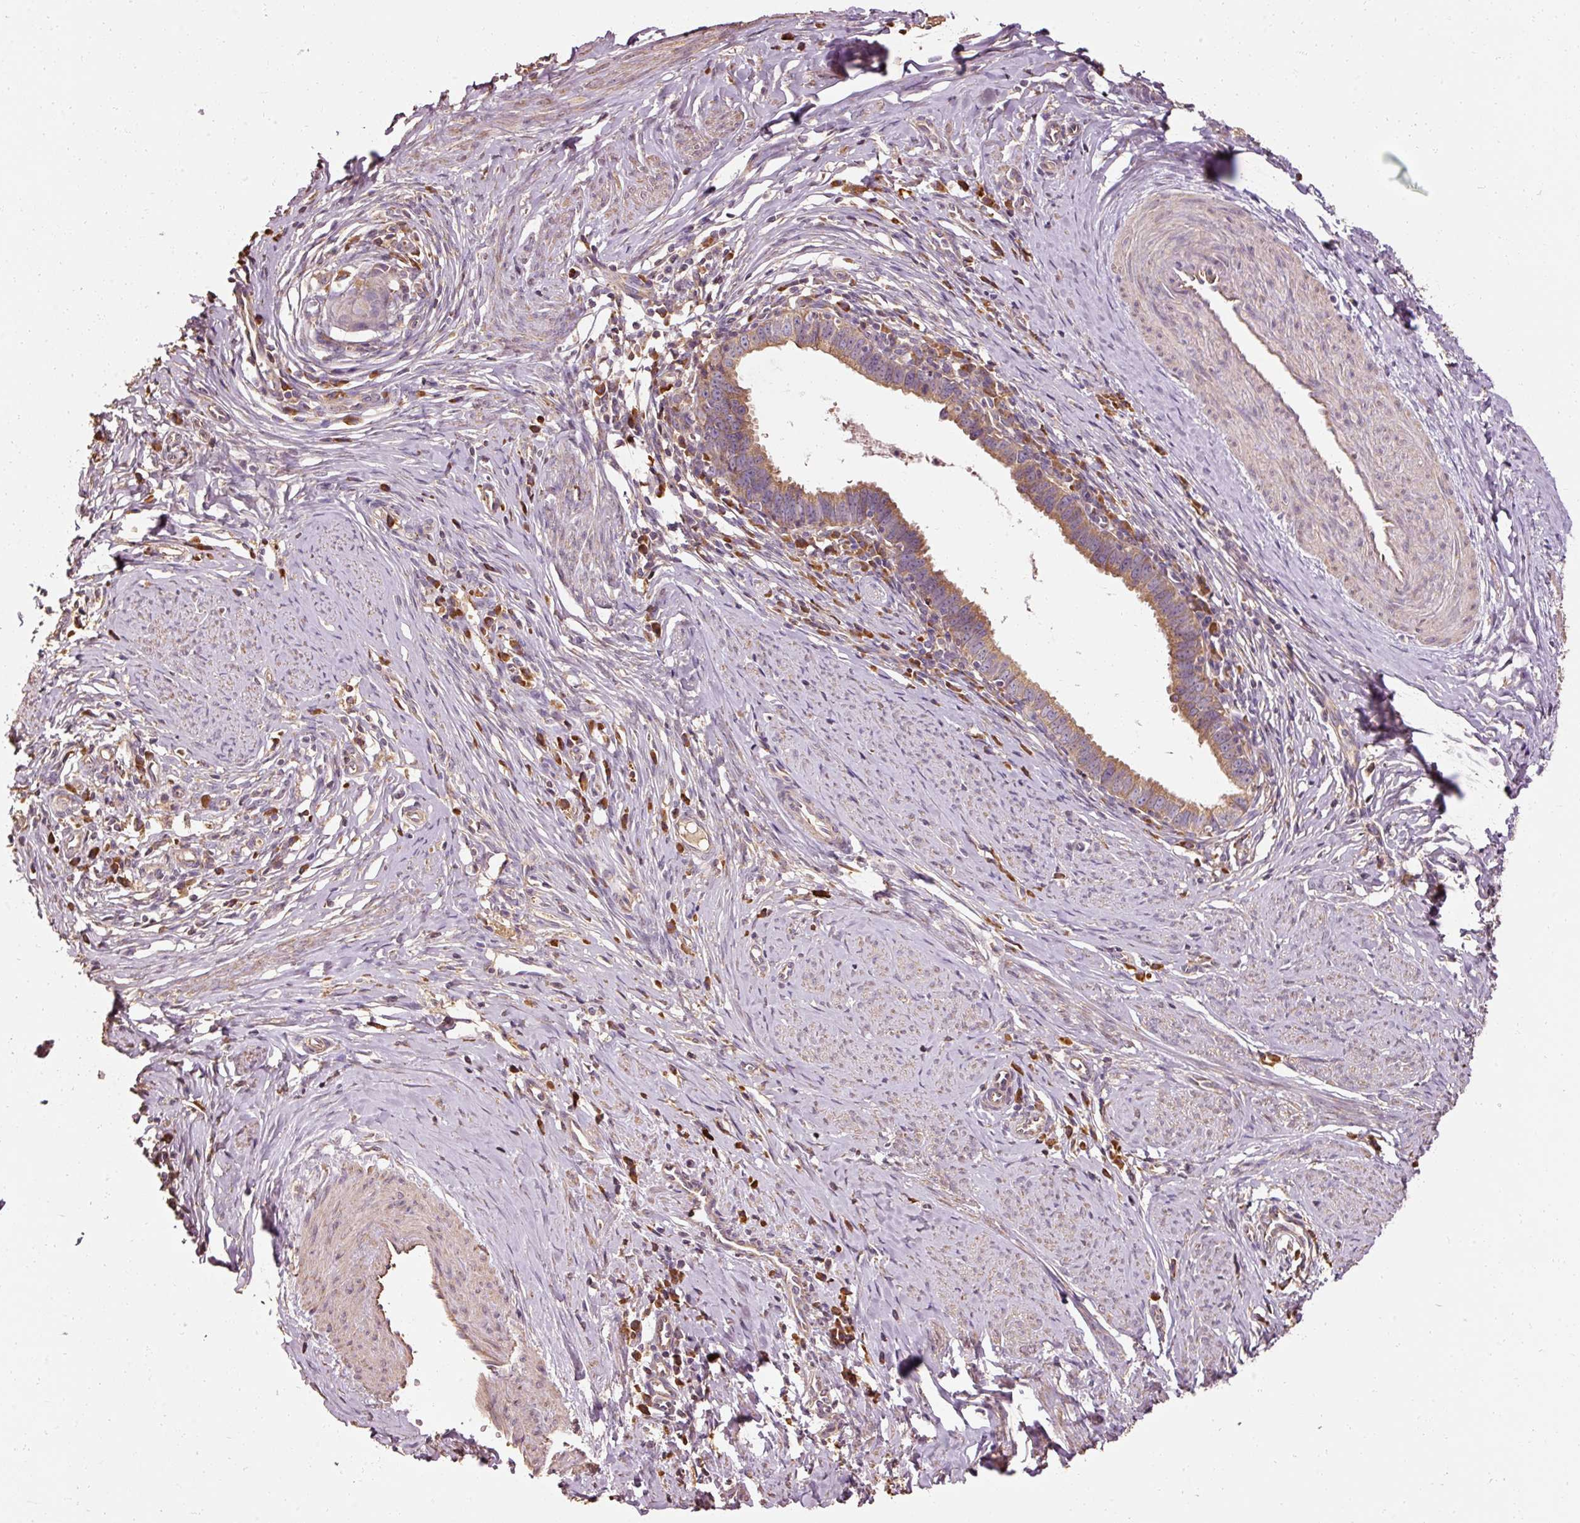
{"staining": {"intensity": "moderate", "quantity": ">75%", "location": "cytoplasmic/membranous"}, "tissue": "cervical cancer", "cell_type": "Tumor cells", "image_type": "cancer", "snomed": [{"axis": "morphology", "description": "Adenocarcinoma, NOS"}, {"axis": "topography", "description": "Cervix"}], "caption": "Human cervical adenocarcinoma stained for a protein (brown) demonstrates moderate cytoplasmic/membranous positive positivity in about >75% of tumor cells.", "gene": "EFHC1", "patient": {"sex": "female", "age": 36}}